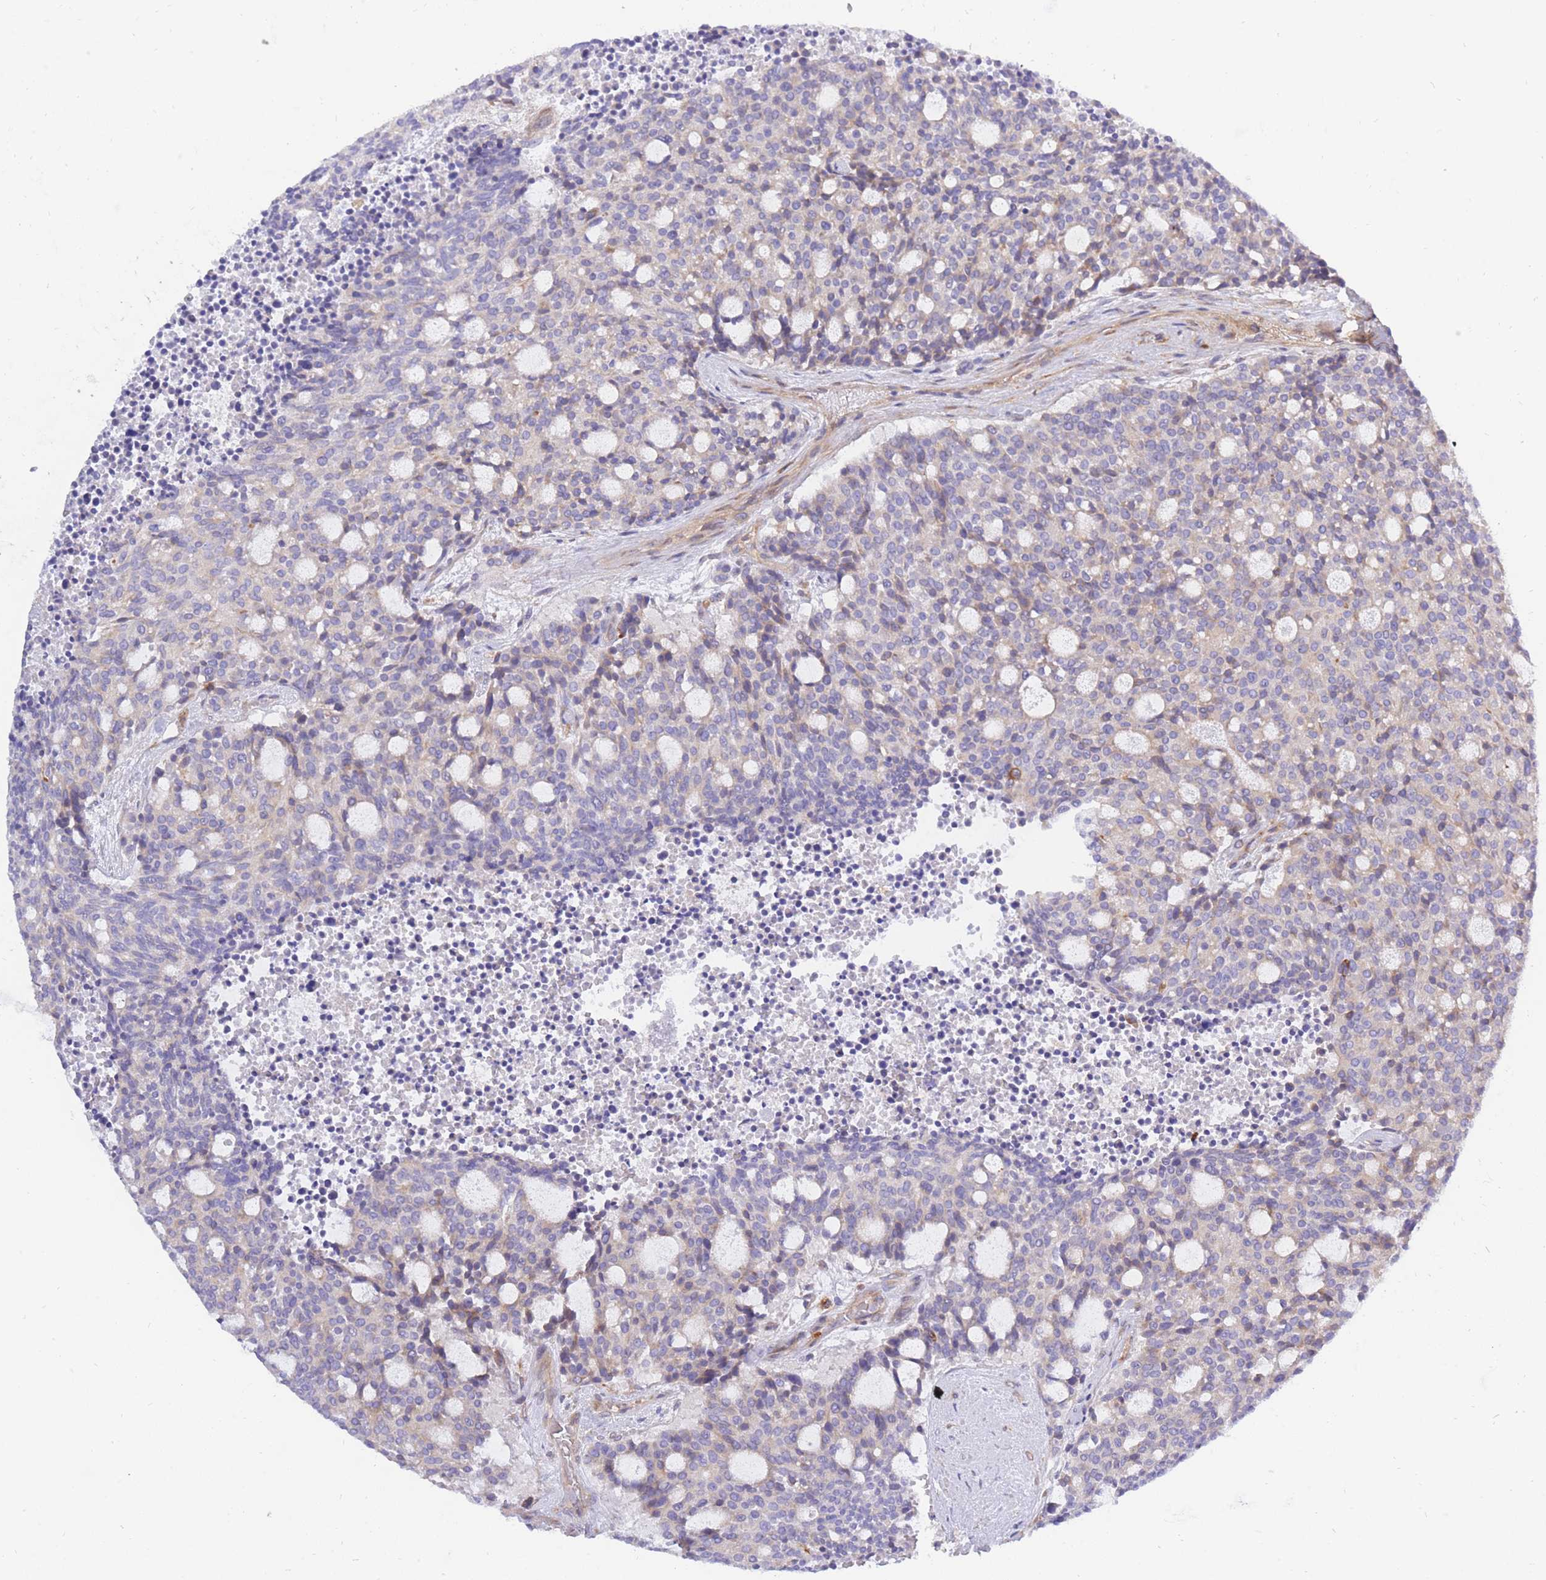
{"staining": {"intensity": "negative", "quantity": "none", "location": "none"}, "tissue": "carcinoid", "cell_type": "Tumor cells", "image_type": "cancer", "snomed": [{"axis": "morphology", "description": "Carcinoid, malignant, NOS"}, {"axis": "topography", "description": "Pancreas"}], "caption": "Tumor cells show no significant protein staining in carcinoid. The staining was performed using DAB (3,3'-diaminobenzidine) to visualize the protein expression in brown, while the nuclei were stained in blue with hematoxylin (Magnification: 20x).", "gene": "REM1", "patient": {"sex": "female", "age": 54}}